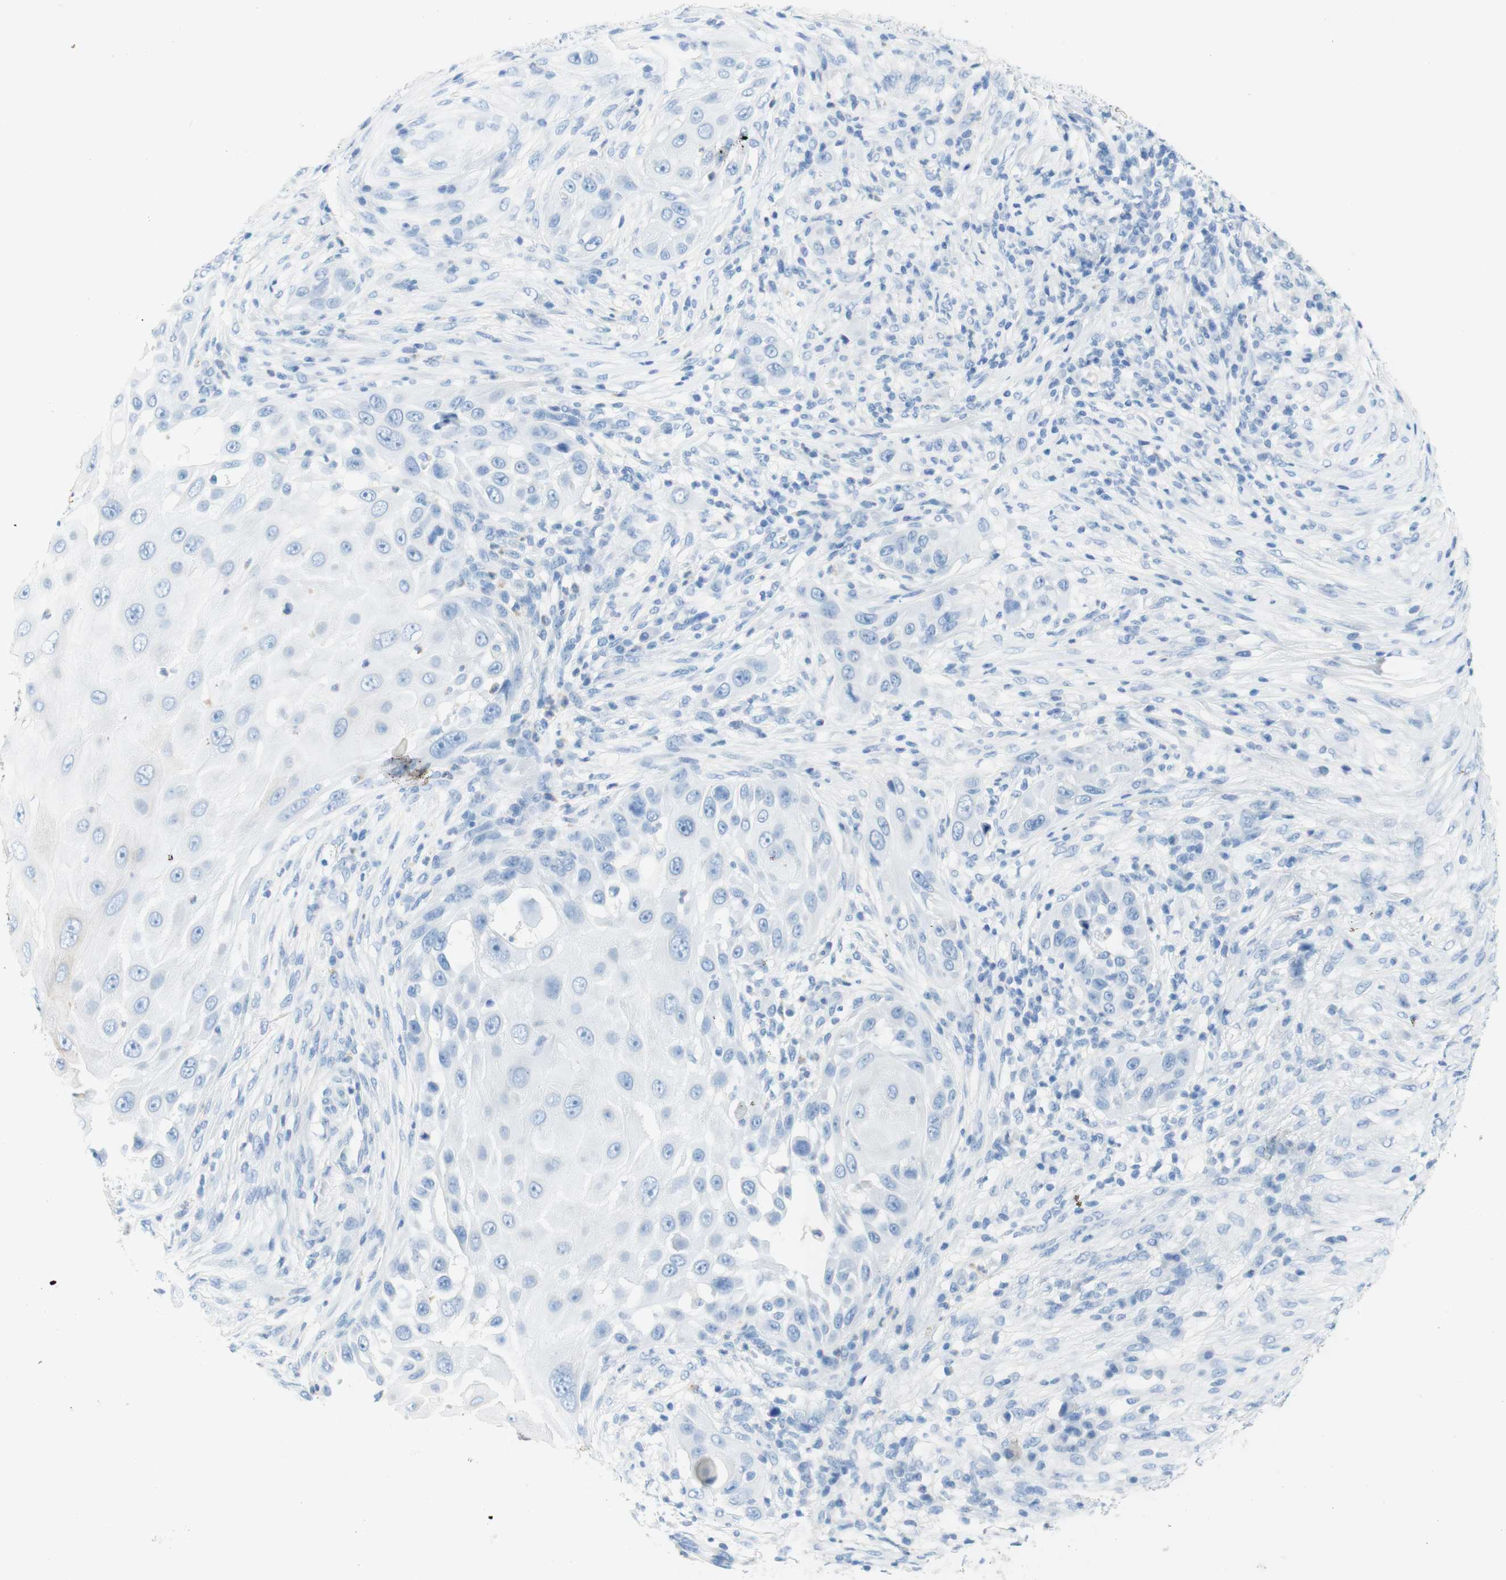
{"staining": {"intensity": "negative", "quantity": "none", "location": "none"}, "tissue": "skin cancer", "cell_type": "Tumor cells", "image_type": "cancer", "snomed": [{"axis": "morphology", "description": "Squamous cell carcinoma, NOS"}, {"axis": "topography", "description": "Skin"}], "caption": "An immunohistochemistry (IHC) micrograph of skin cancer is shown. There is no staining in tumor cells of skin cancer.", "gene": "CEACAM1", "patient": {"sex": "female", "age": 44}}